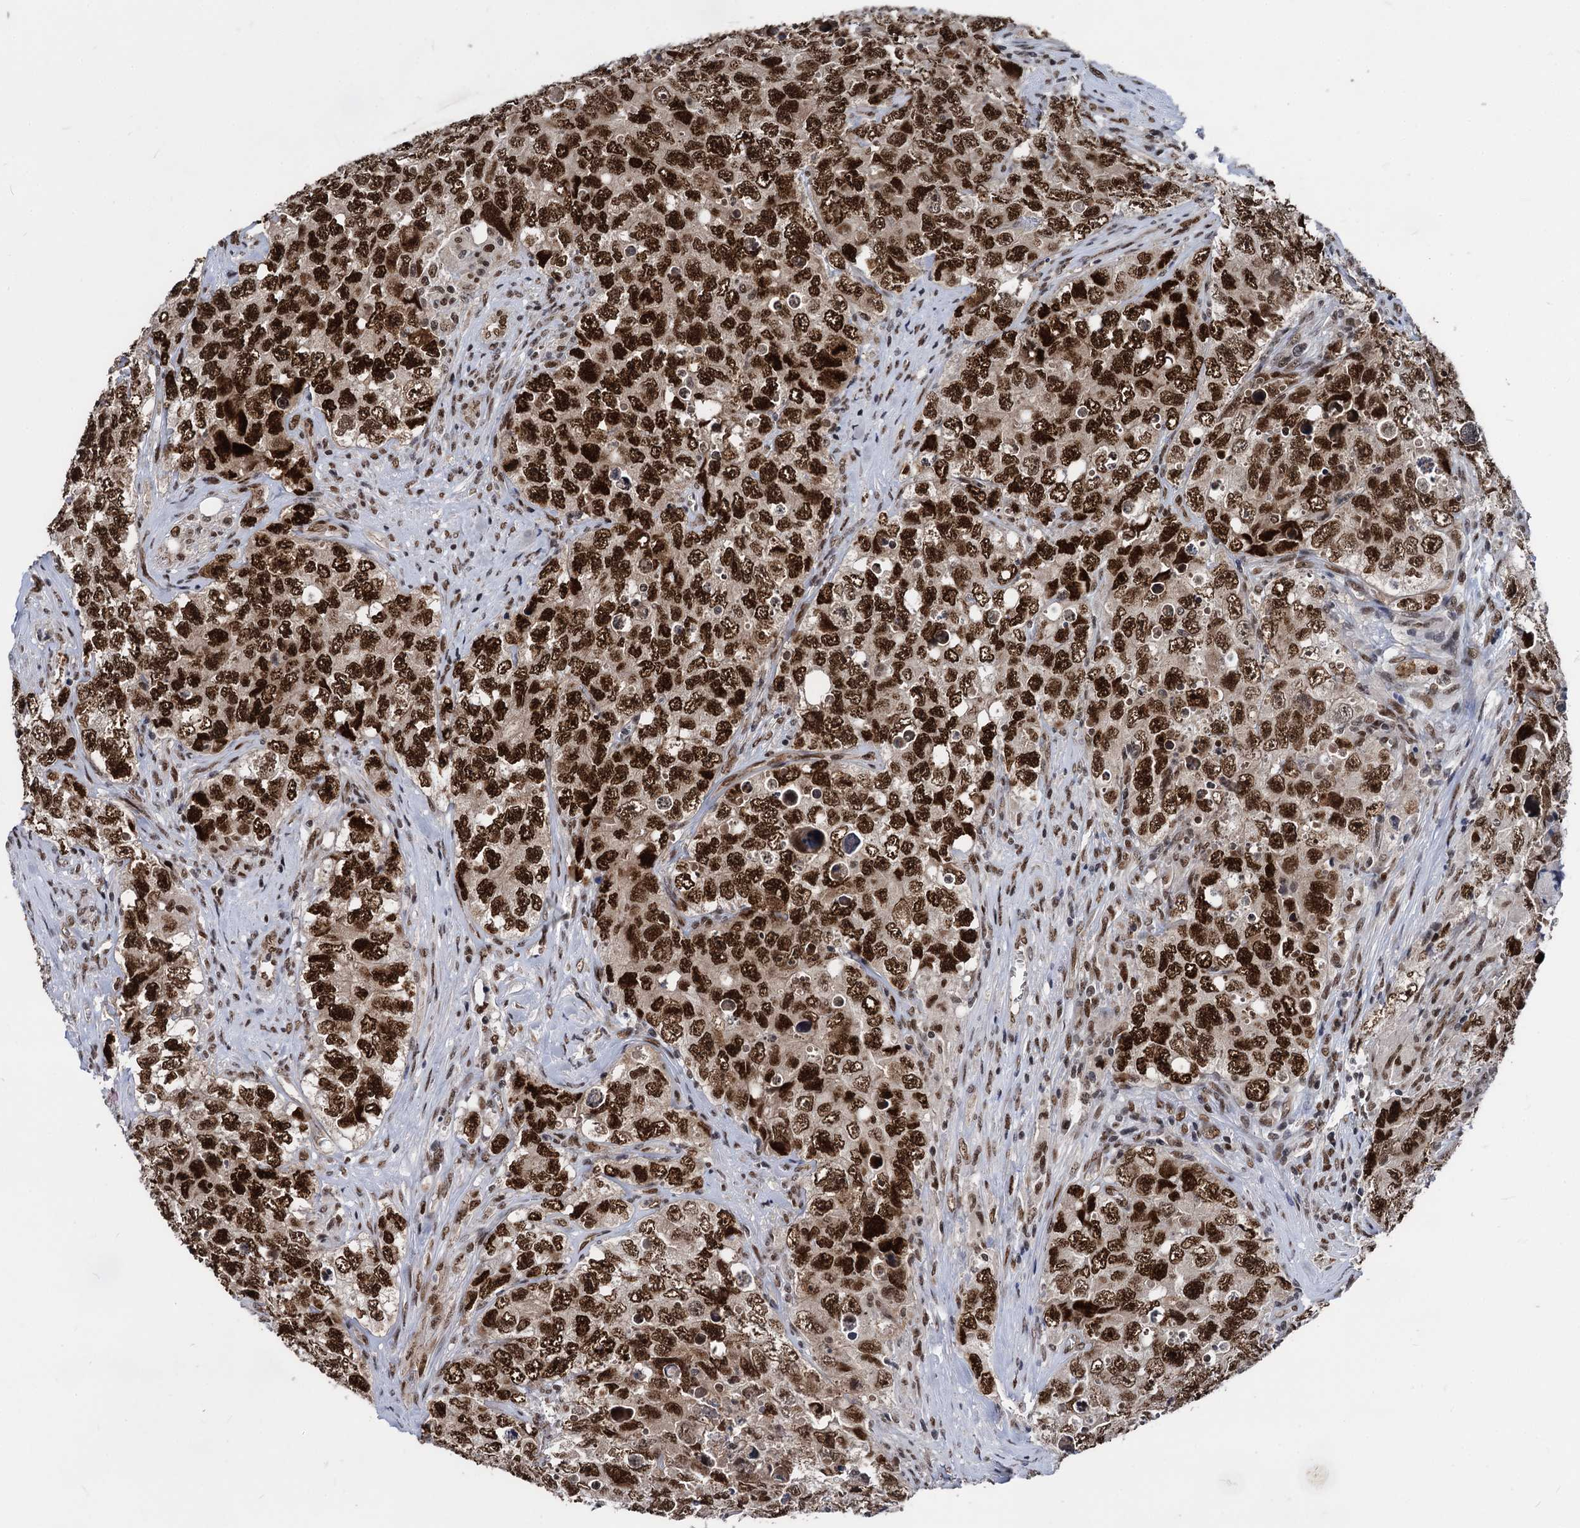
{"staining": {"intensity": "strong", "quantity": ">75%", "location": "nuclear"}, "tissue": "testis cancer", "cell_type": "Tumor cells", "image_type": "cancer", "snomed": [{"axis": "morphology", "description": "Seminoma, NOS"}, {"axis": "morphology", "description": "Carcinoma, Embryonal, NOS"}, {"axis": "topography", "description": "Testis"}], "caption": "Strong nuclear protein expression is present in approximately >75% of tumor cells in testis cancer.", "gene": "GALNT11", "patient": {"sex": "male", "age": 43}}